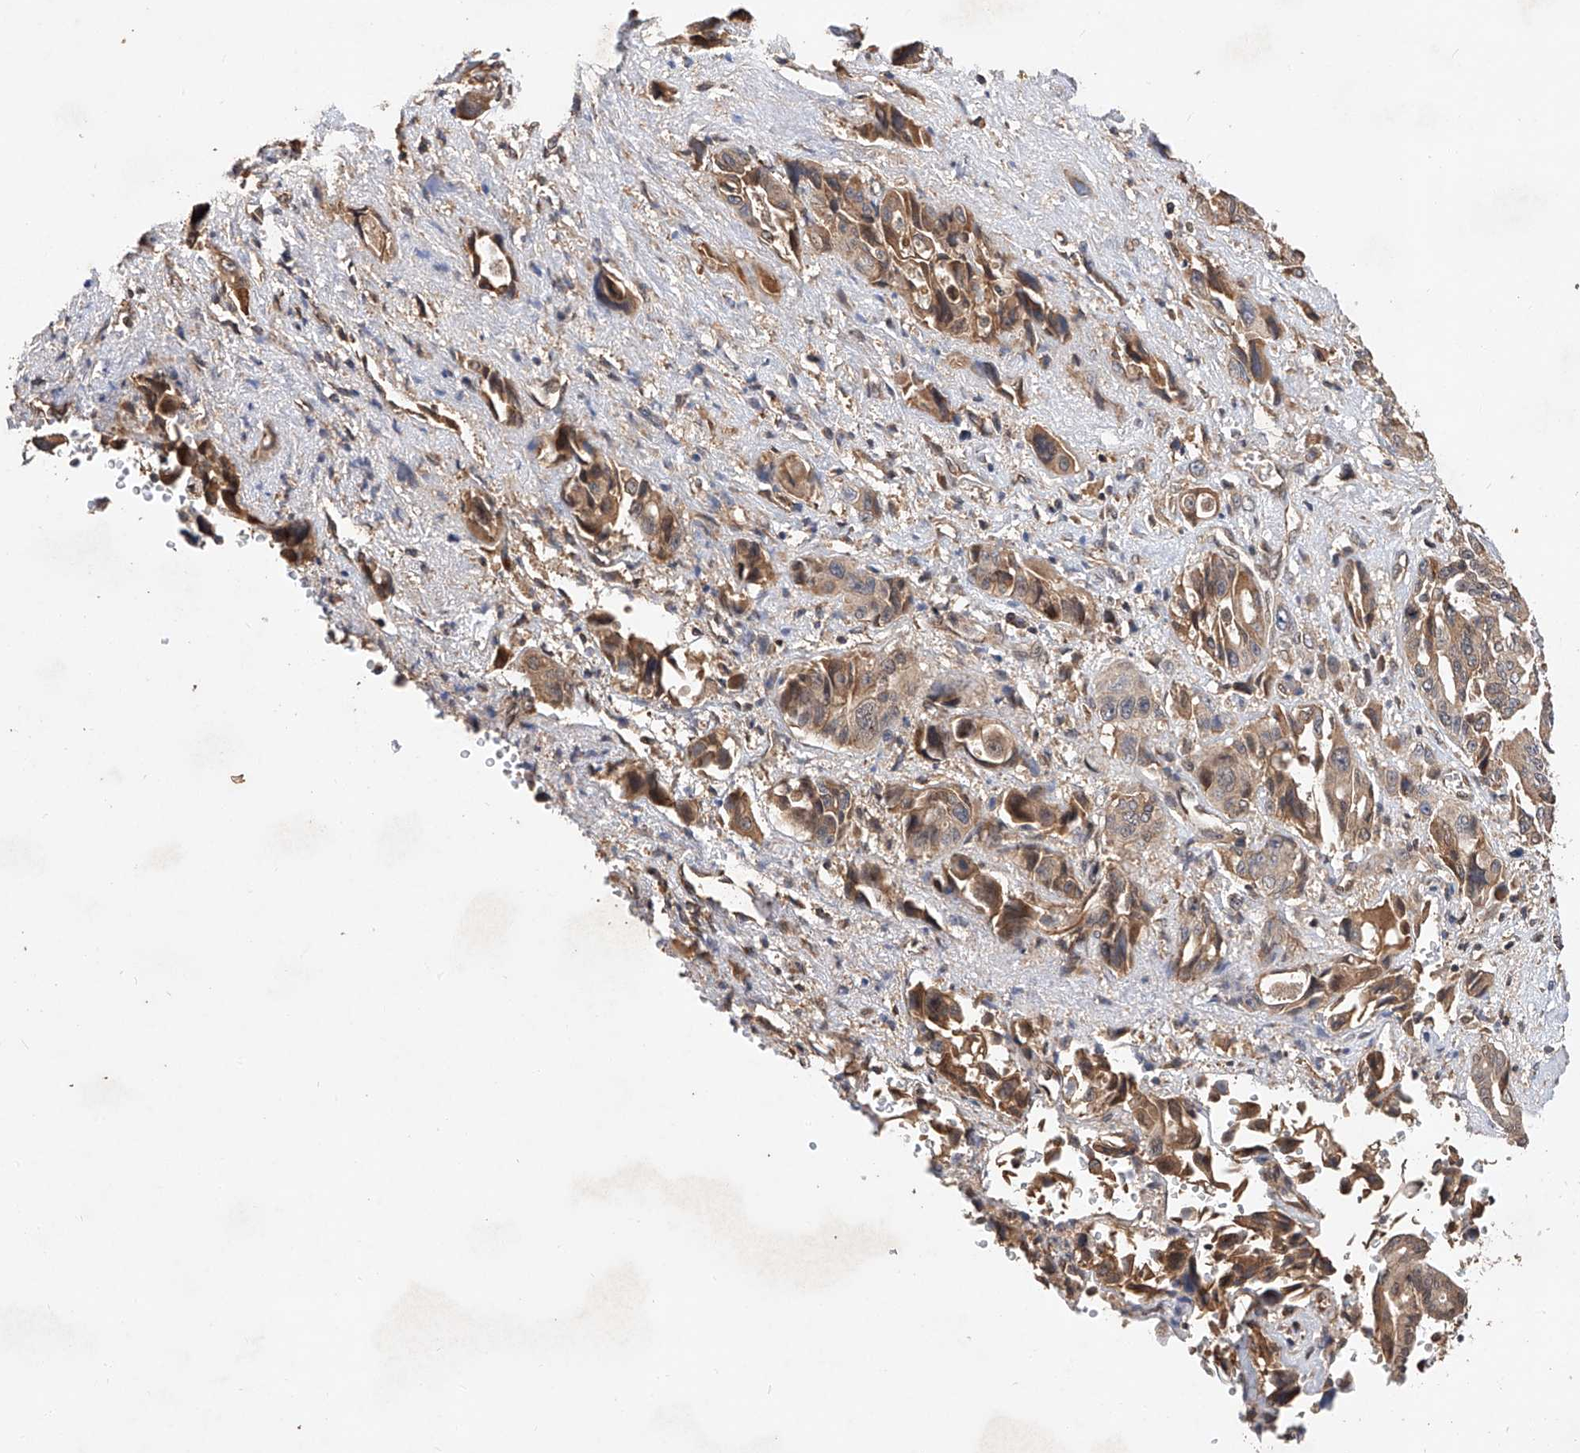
{"staining": {"intensity": "moderate", "quantity": ">75%", "location": "cytoplasmic/membranous"}, "tissue": "pancreatic cancer", "cell_type": "Tumor cells", "image_type": "cancer", "snomed": [{"axis": "morphology", "description": "Adenocarcinoma, NOS"}, {"axis": "topography", "description": "Pancreas"}], "caption": "This is a photomicrograph of immunohistochemistry staining of pancreatic adenocarcinoma, which shows moderate positivity in the cytoplasmic/membranous of tumor cells.", "gene": "RILPL2", "patient": {"sex": "male", "age": 46}}